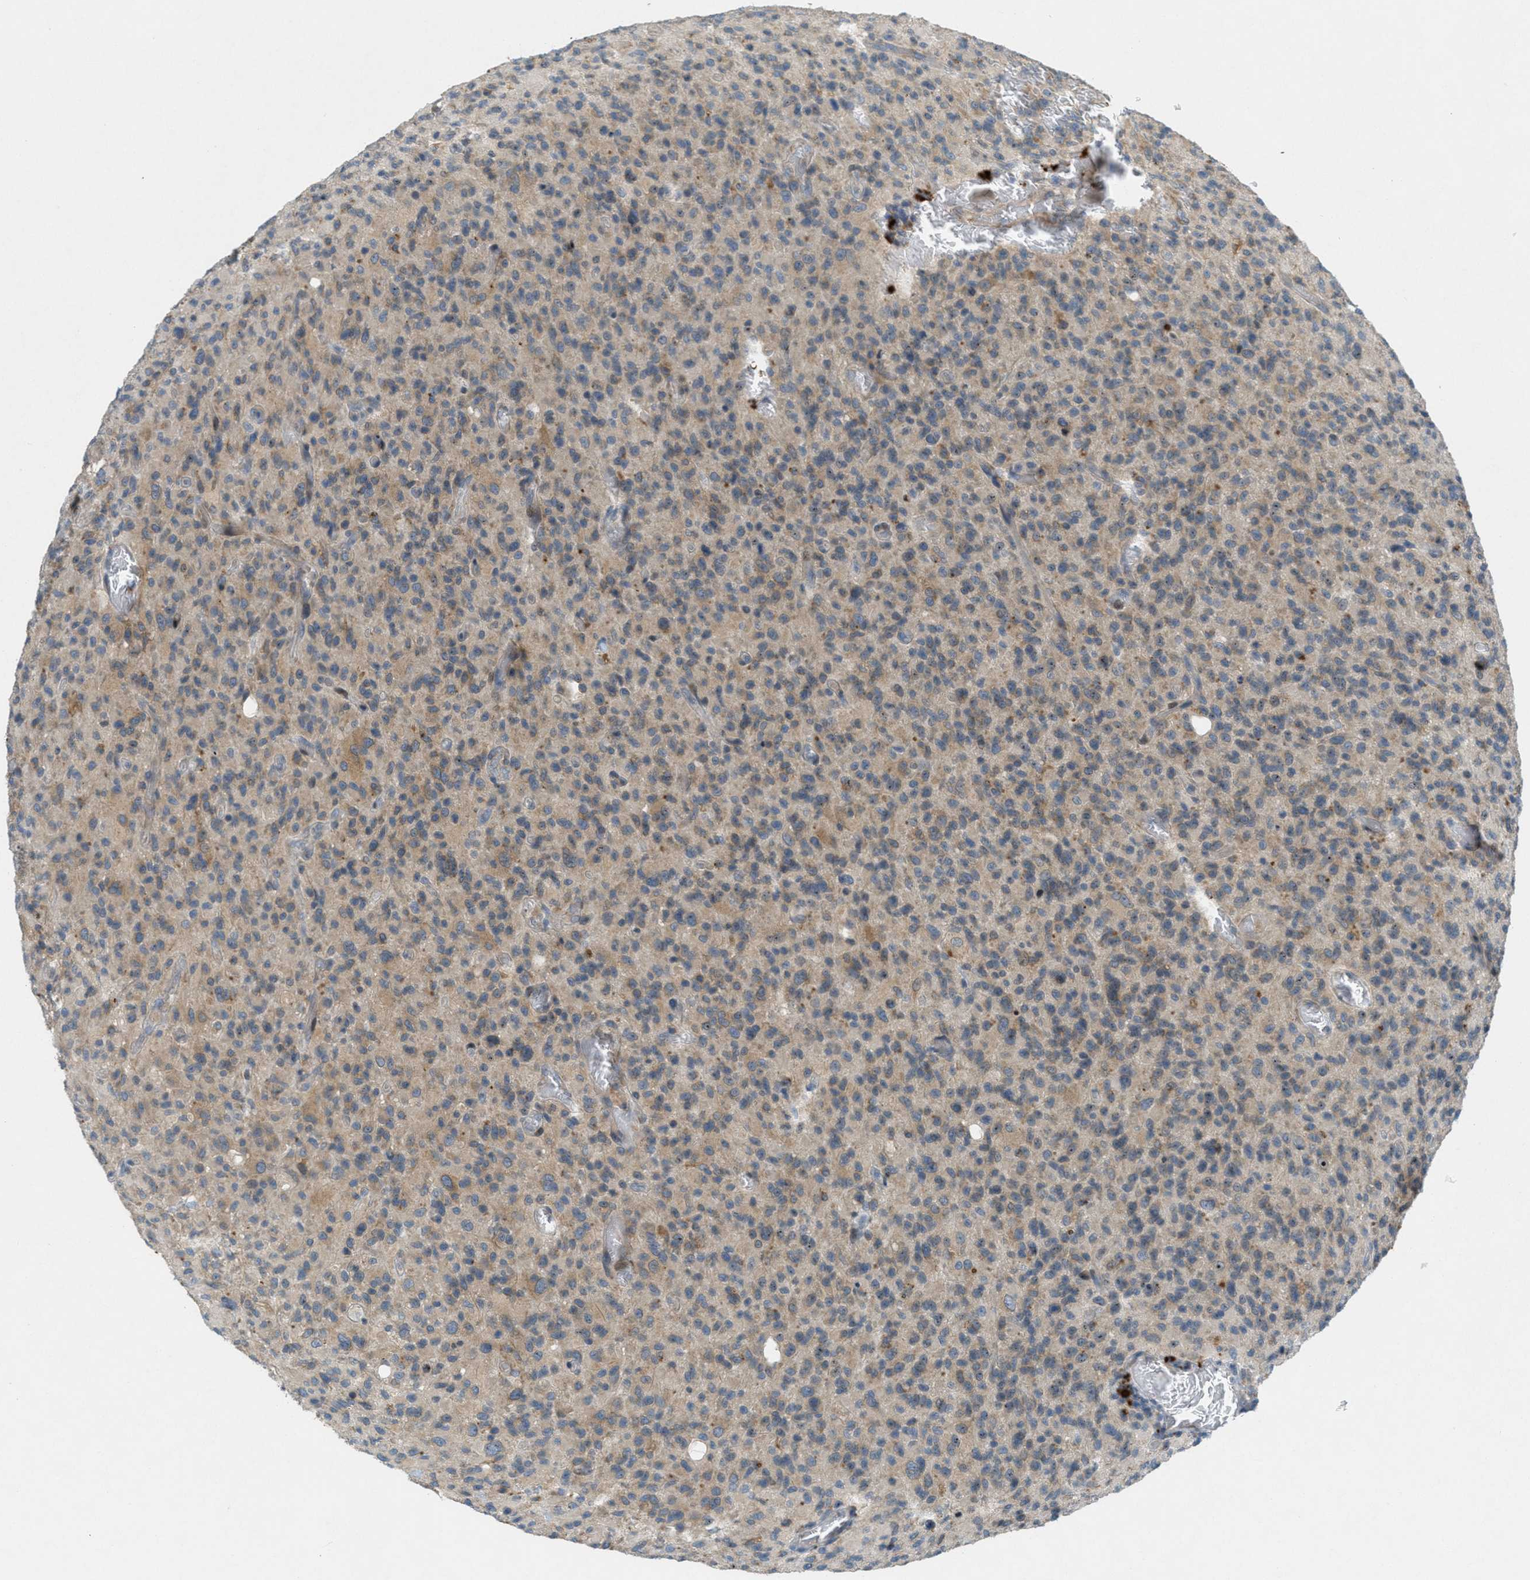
{"staining": {"intensity": "weak", "quantity": "25%-75%", "location": "cytoplasmic/membranous"}, "tissue": "glioma", "cell_type": "Tumor cells", "image_type": "cancer", "snomed": [{"axis": "morphology", "description": "Glioma, malignant, High grade"}, {"axis": "topography", "description": "Brain"}], "caption": "Protein expression analysis of human glioma reveals weak cytoplasmic/membranous positivity in approximately 25%-75% of tumor cells. (IHC, brightfield microscopy, high magnification).", "gene": "SIGMAR1", "patient": {"sex": "male", "age": 71}}